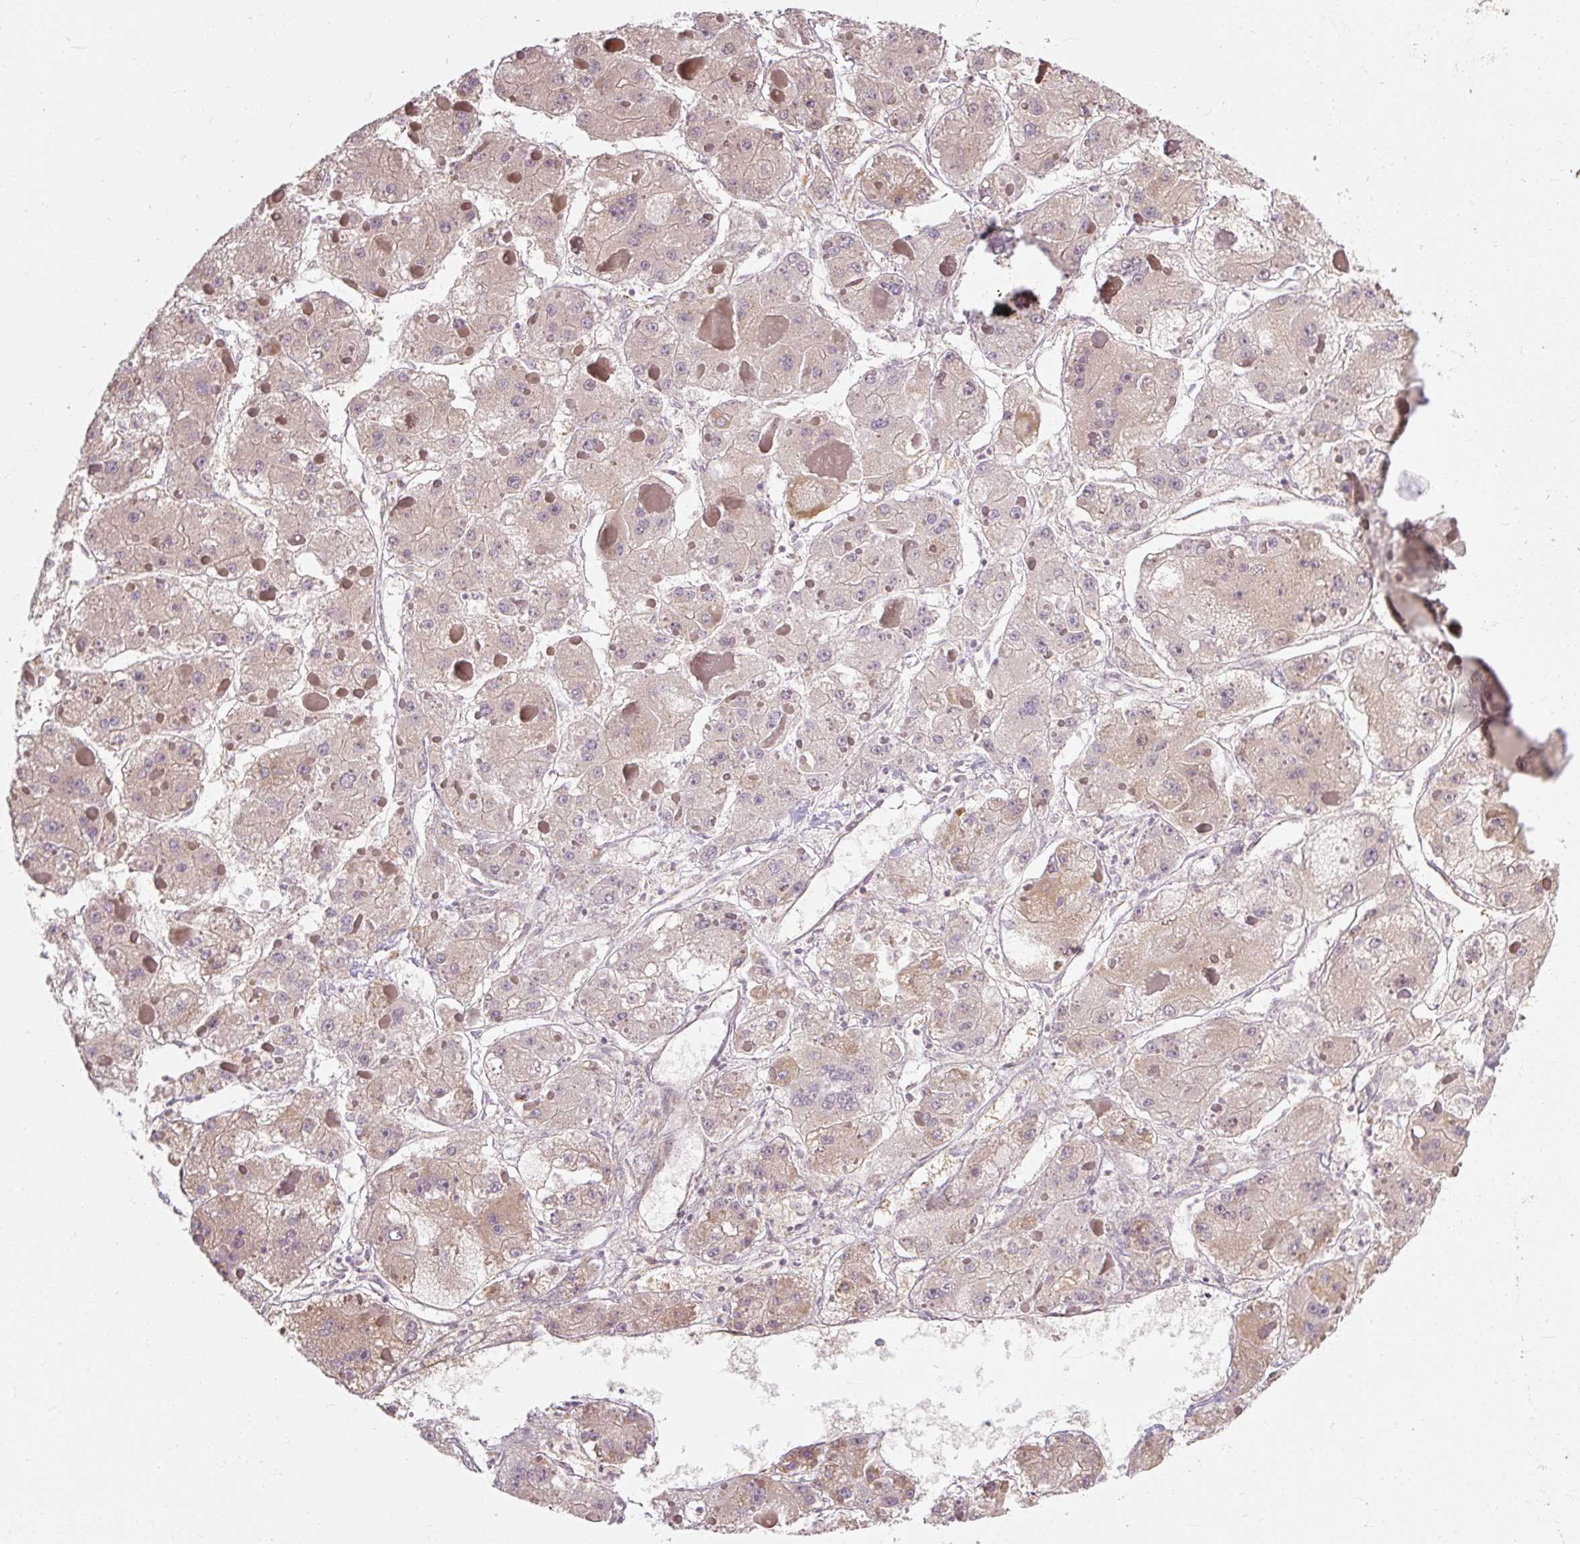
{"staining": {"intensity": "weak", "quantity": "25%-75%", "location": "cytoplasmic/membranous"}, "tissue": "liver cancer", "cell_type": "Tumor cells", "image_type": "cancer", "snomed": [{"axis": "morphology", "description": "Carcinoma, Hepatocellular, NOS"}, {"axis": "topography", "description": "Liver"}], "caption": "This is an image of IHC staining of hepatocellular carcinoma (liver), which shows weak expression in the cytoplasmic/membranous of tumor cells.", "gene": "RB1CC1", "patient": {"sex": "female", "age": 73}}